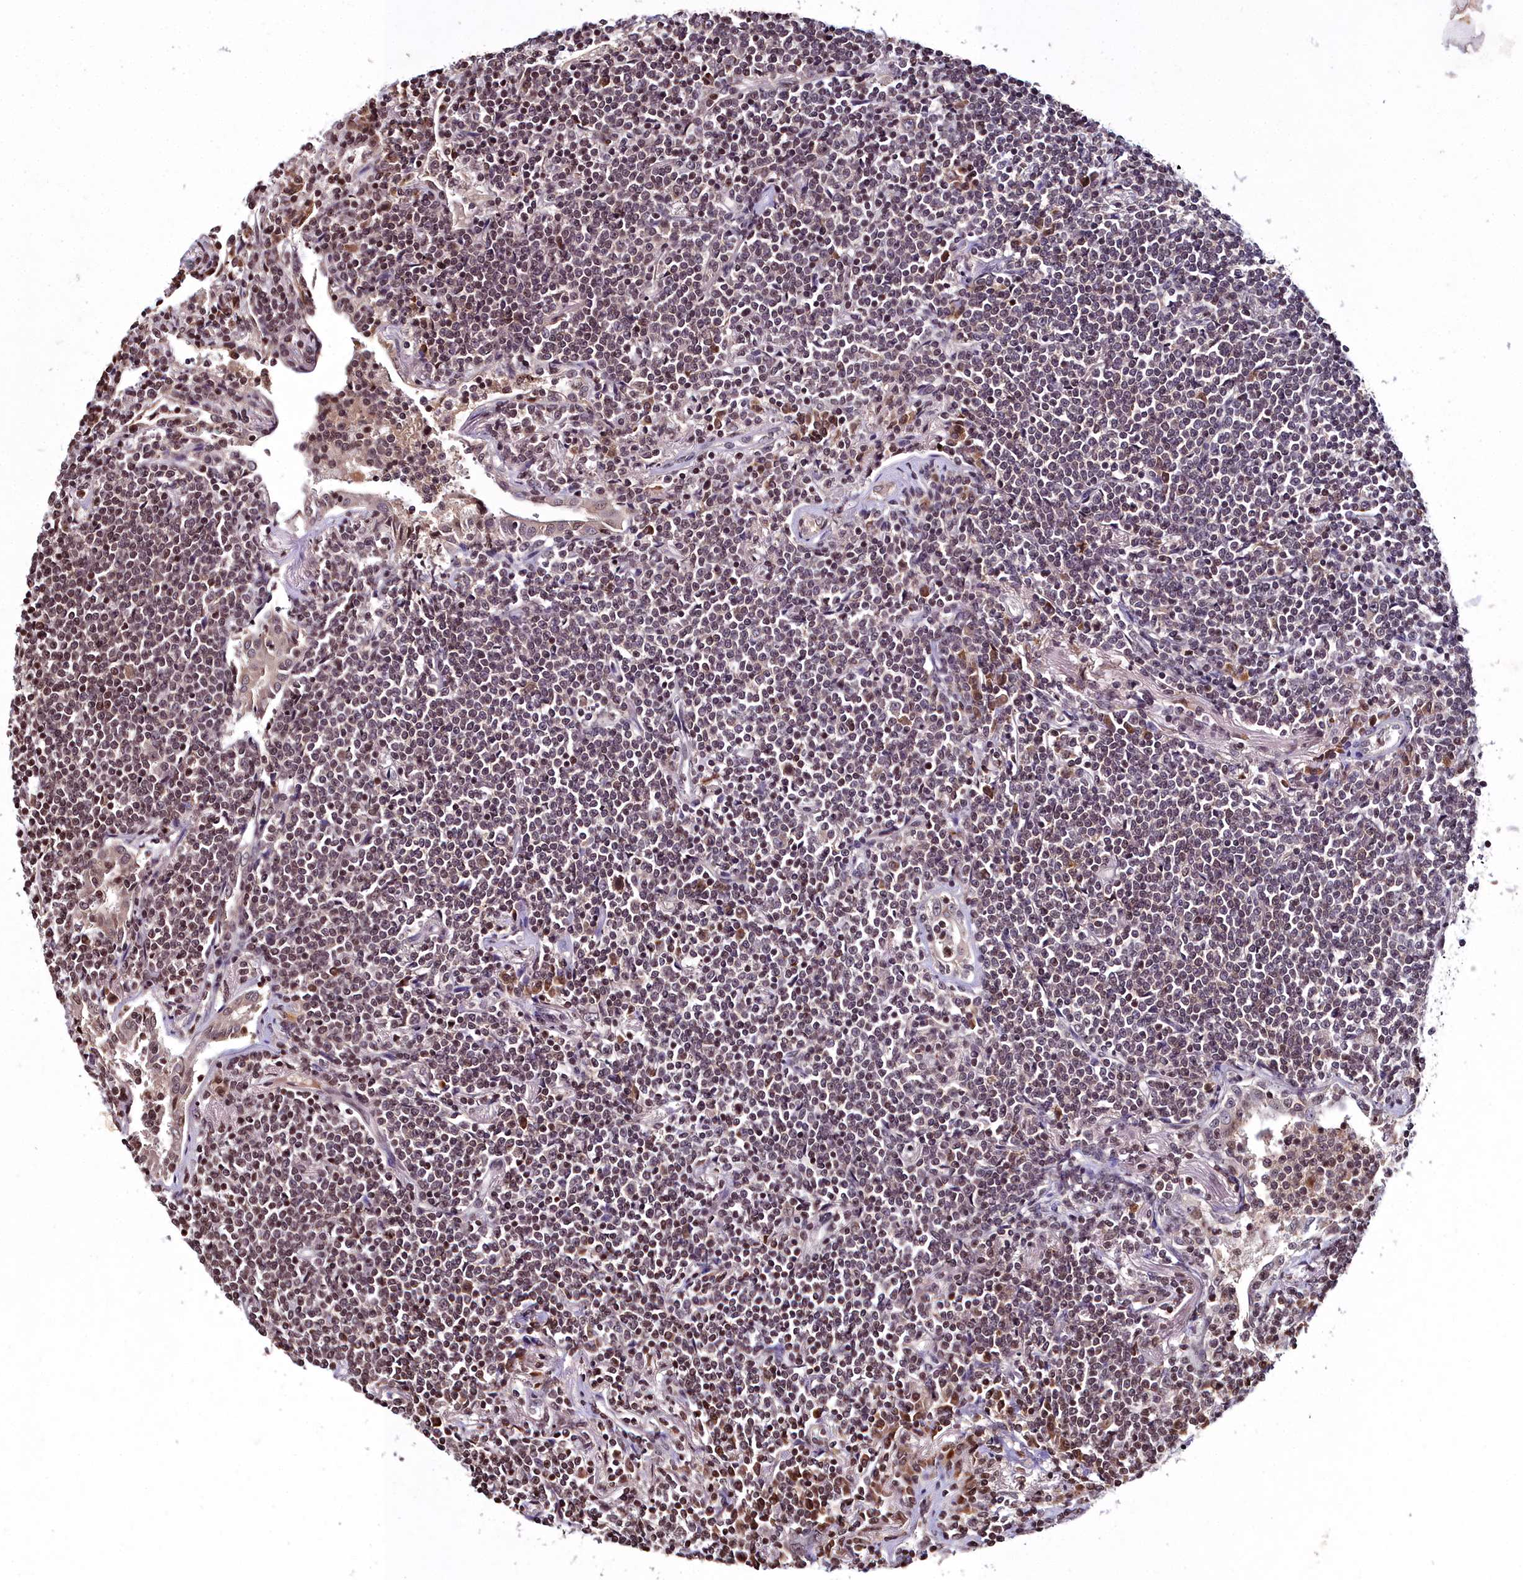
{"staining": {"intensity": "weak", "quantity": "25%-75%", "location": "nuclear"}, "tissue": "lymphoma", "cell_type": "Tumor cells", "image_type": "cancer", "snomed": [{"axis": "morphology", "description": "Malignant lymphoma, non-Hodgkin's type, Low grade"}, {"axis": "topography", "description": "Lung"}], "caption": "Protein analysis of lymphoma tissue displays weak nuclear positivity in about 25%-75% of tumor cells. The staining was performed using DAB (3,3'-diaminobenzidine), with brown indicating positive protein expression. Nuclei are stained blue with hematoxylin.", "gene": "FZD4", "patient": {"sex": "female", "age": 71}}